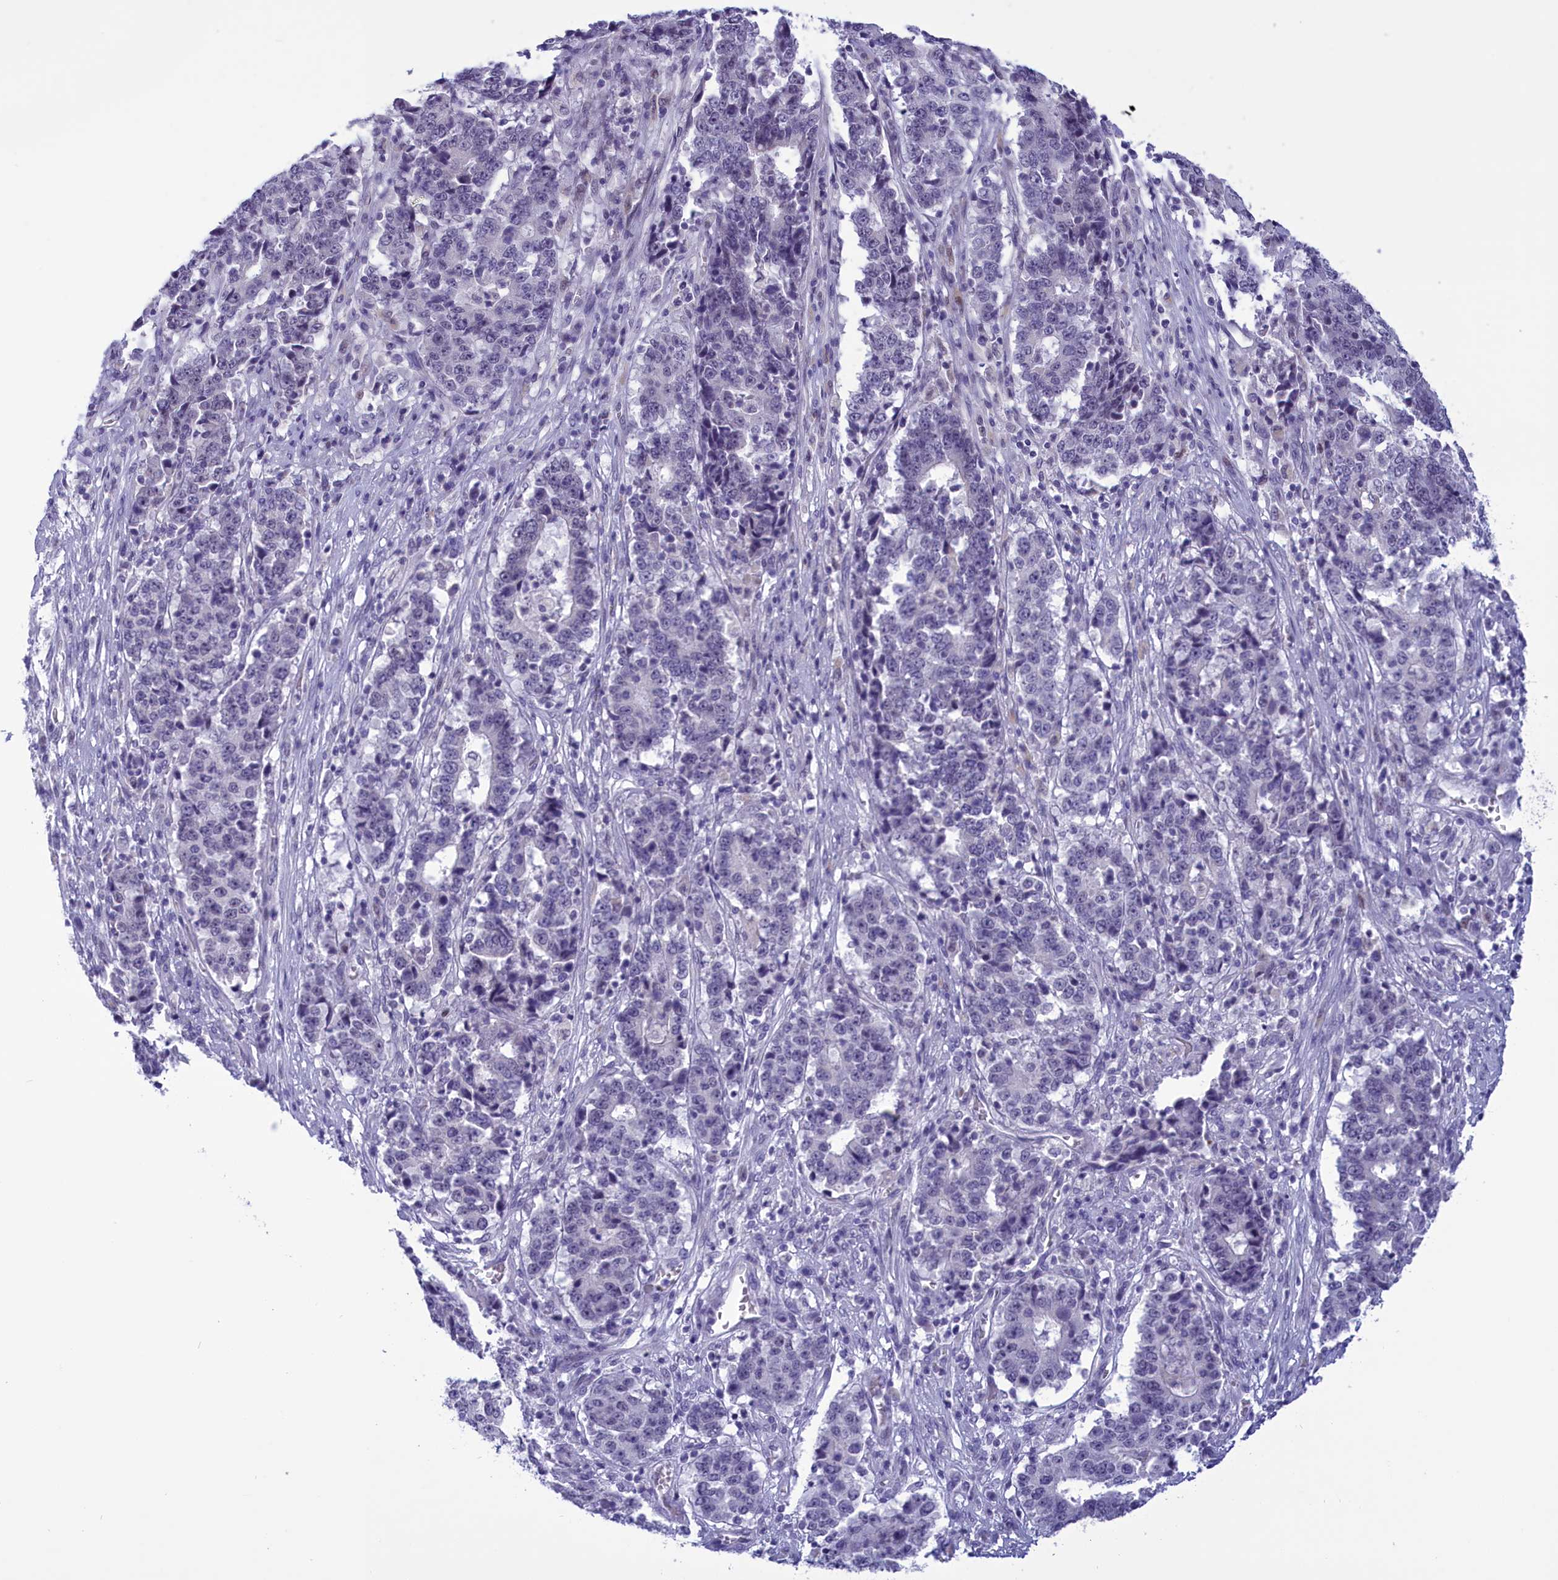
{"staining": {"intensity": "negative", "quantity": "none", "location": "none"}, "tissue": "stomach cancer", "cell_type": "Tumor cells", "image_type": "cancer", "snomed": [{"axis": "morphology", "description": "Adenocarcinoma, NOS"}, {"axis": "topography", "description": "Stomach"}], "caption": "IHC histopathology image of human adenocarcinoma (stomach) stained for a protein (brown), which reveals no staining in tumor cells.", "gene": "ELOA2", "patient": {"sex": "male", "age": 59}}